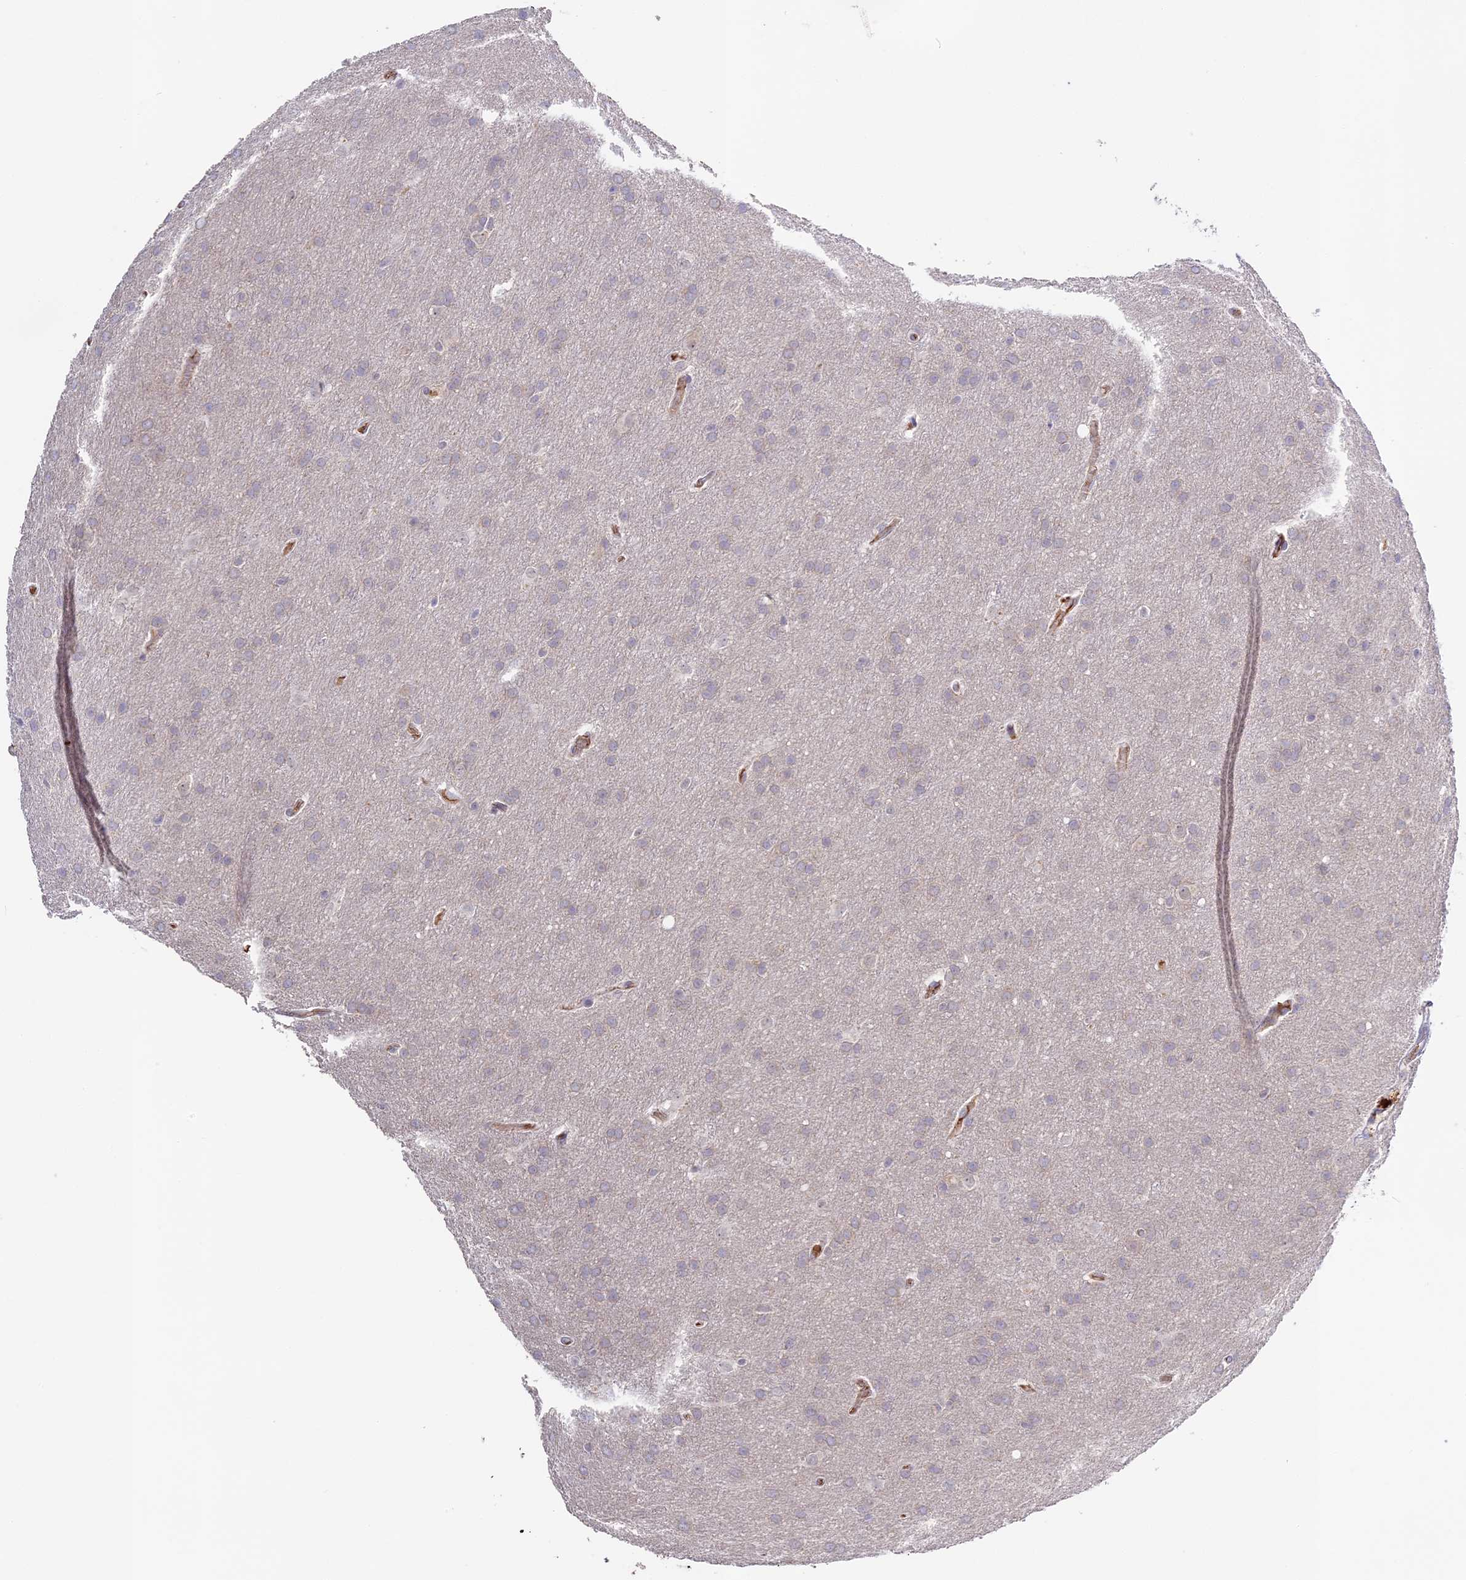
{"staining": {"intensity": "negative", "quantity": "none", "location": "none"}, "tissue": "glioma", "cell_type": "Tumor cells", "image_type": "cancer", "snomed": [{"axis": "morphology", "description": "Glioma, malignant, Low grade"}, {"axis": "topography", "description": "Brain"}], "caption": "Glioma was stained to show a protein in brown. There is no significant staining in tumor cells.", "gene": "ADGRD1", "patient": {"sex": "female", "age": 32}}